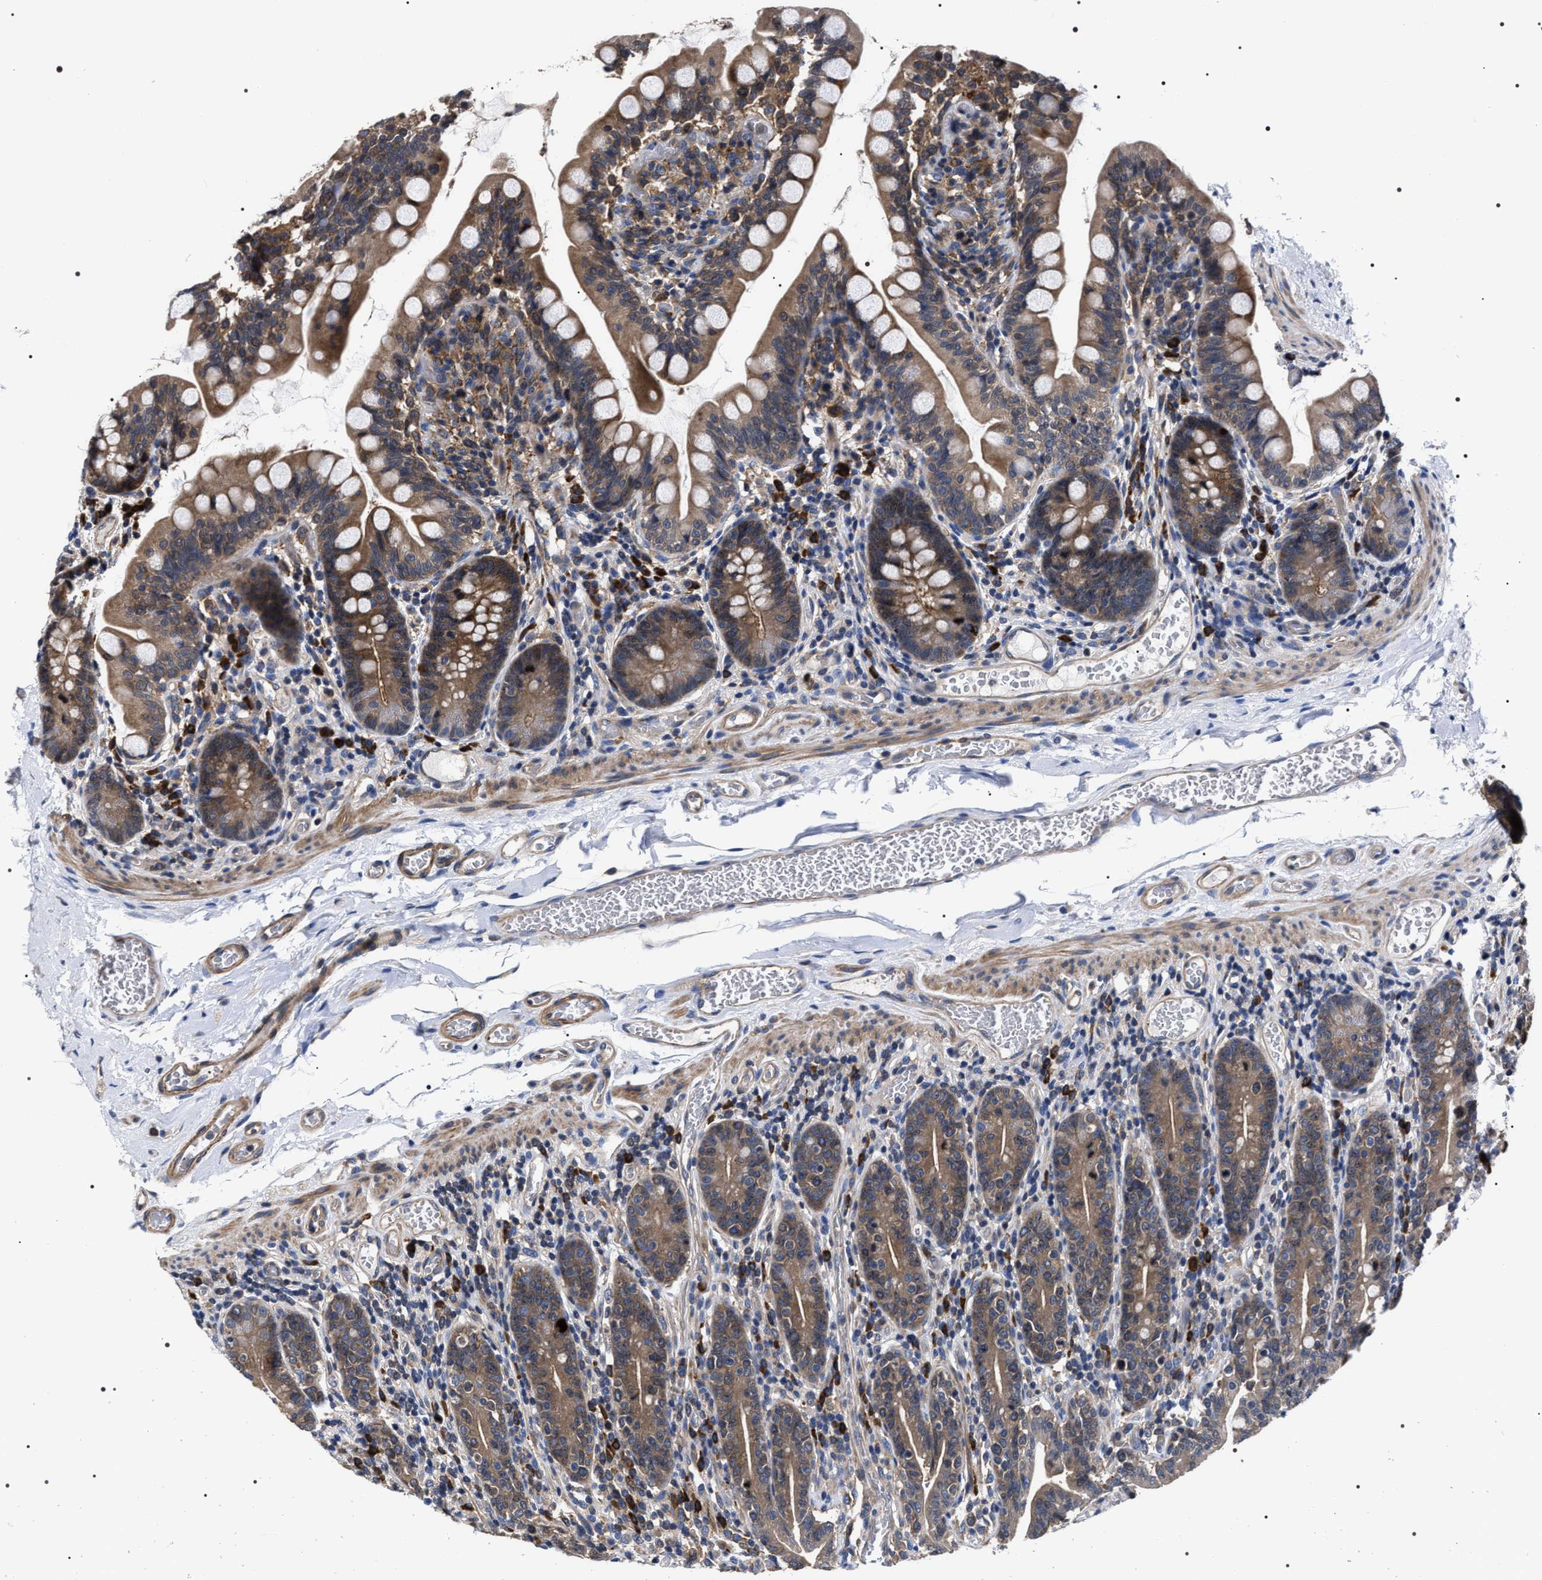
{"staining": {"intensity": "strong", "quantity": "25%-75%", "location": "cytoplasmic/membranous"}, "tissue": "small intestine", "cell_type": "Glandular cells", "image_type": "normal", "snomed": [{"axis": "morphology", "description": "Normal tissue, NOS"}, {"axis": "topography", "description": "Small intestine"}], "caption": "Protein staining of benign small intestine exhibits strong cytoplasmic/membranous staining in about 25%-75% of glandular cells. The staining was performed using DAB, with brown indicating positive protein expression. Nuclei are stained blue with hematoxylin.", "gene": "MIS18A", "patient": {"sex": "female", "age": 56}}